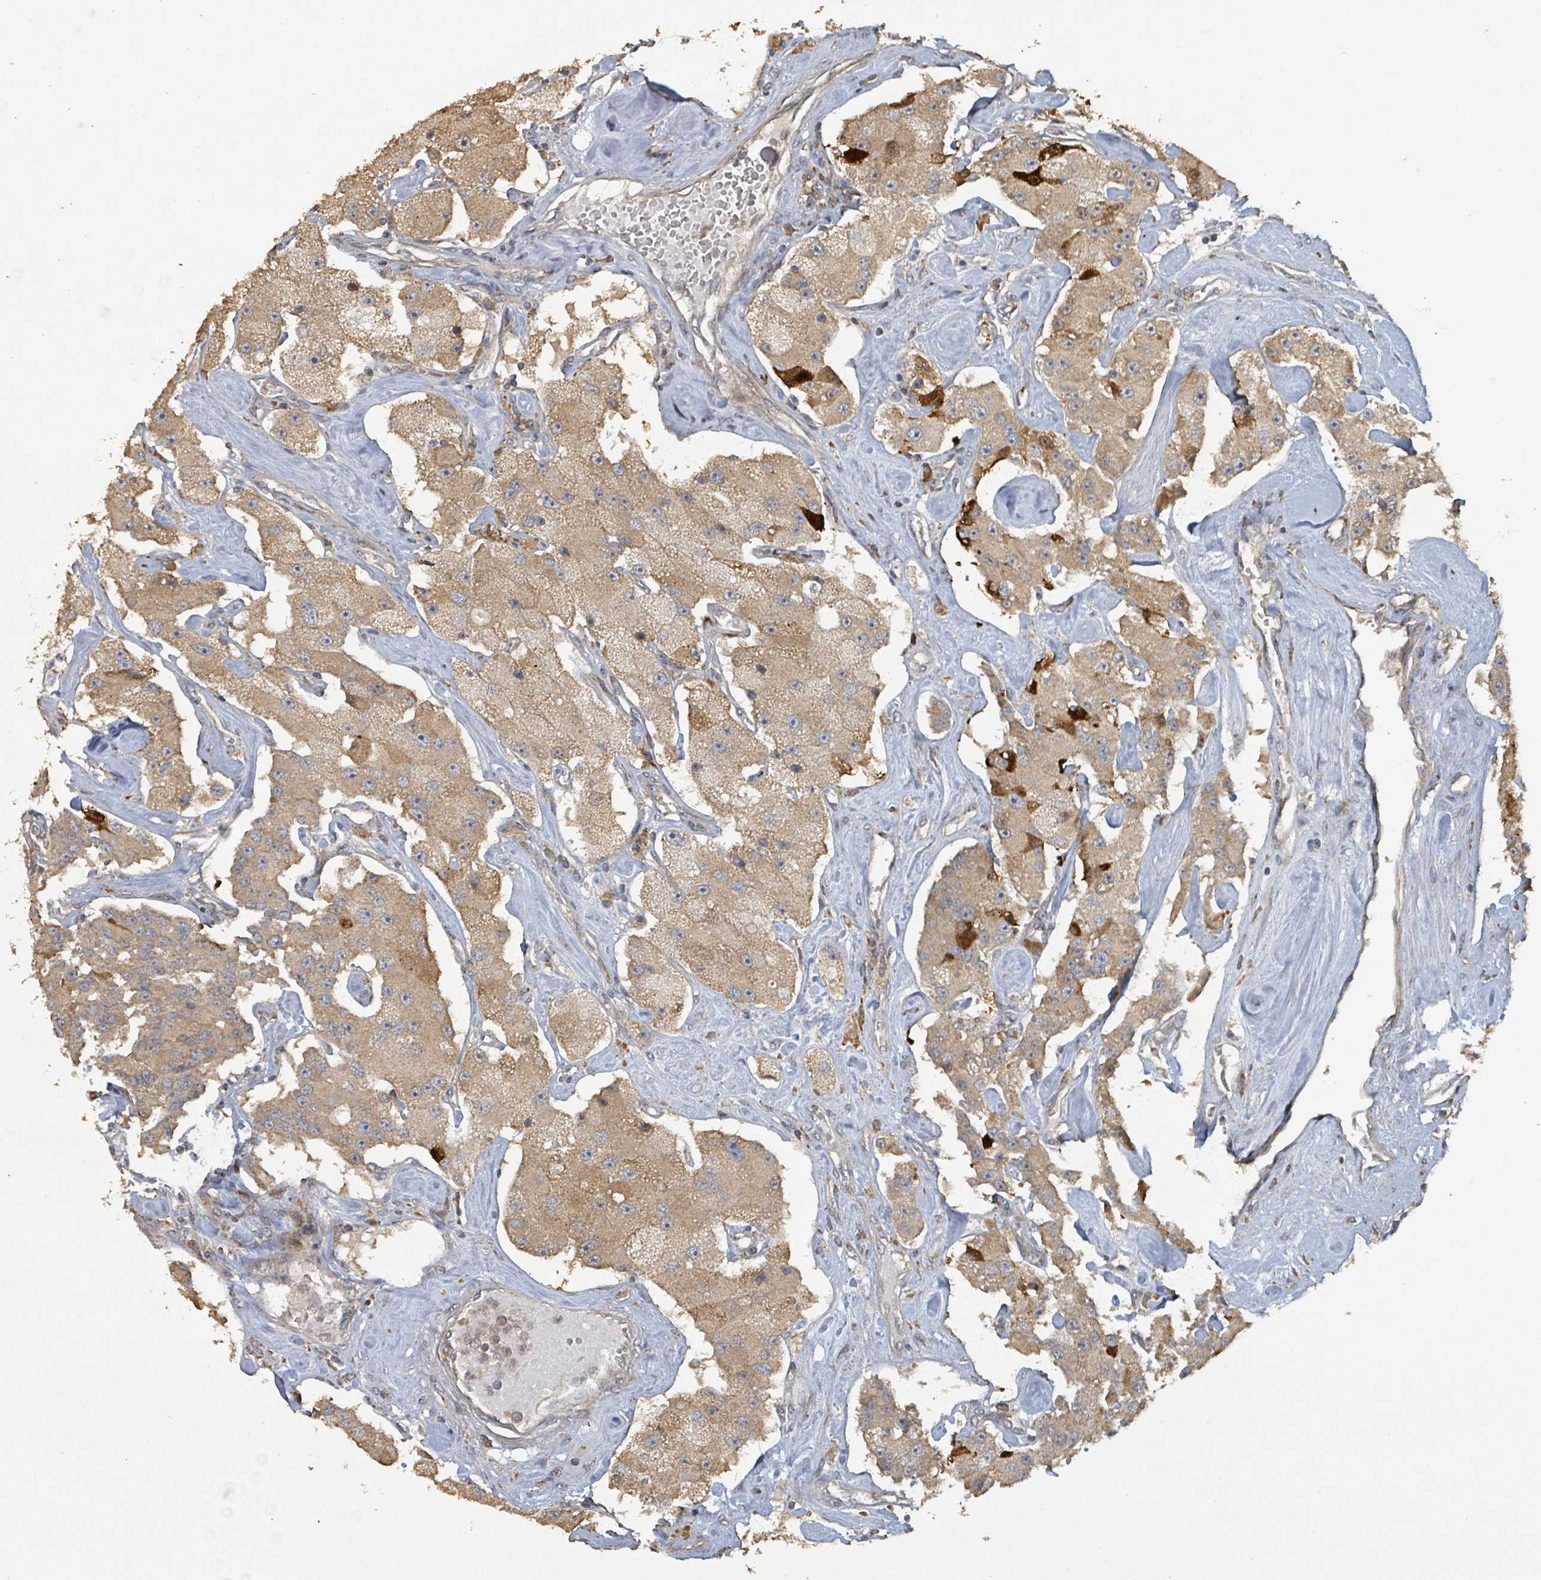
{"staining": {"intensity": "moderate", "quantity": ">75%", "location": "cytoplasmic/membranous"}, "tissue": "carcinoid", "cell_type": "Tumor cells", "image_type": "cancer", "snomed": [{"axis": "morphology", "description": "Carcinoid, malignant, NOS"}, {"axis": "topography", "description": "Pancreas"}], "caption": "This is an image of immunohistochemistry (IHC) staining of malignant carcinoid, which shows moderate positivity in the cytoplasmic/membranous of tumor cells.", "gene": "STARD4", "patient": {"sex": "male", "age": 41}}